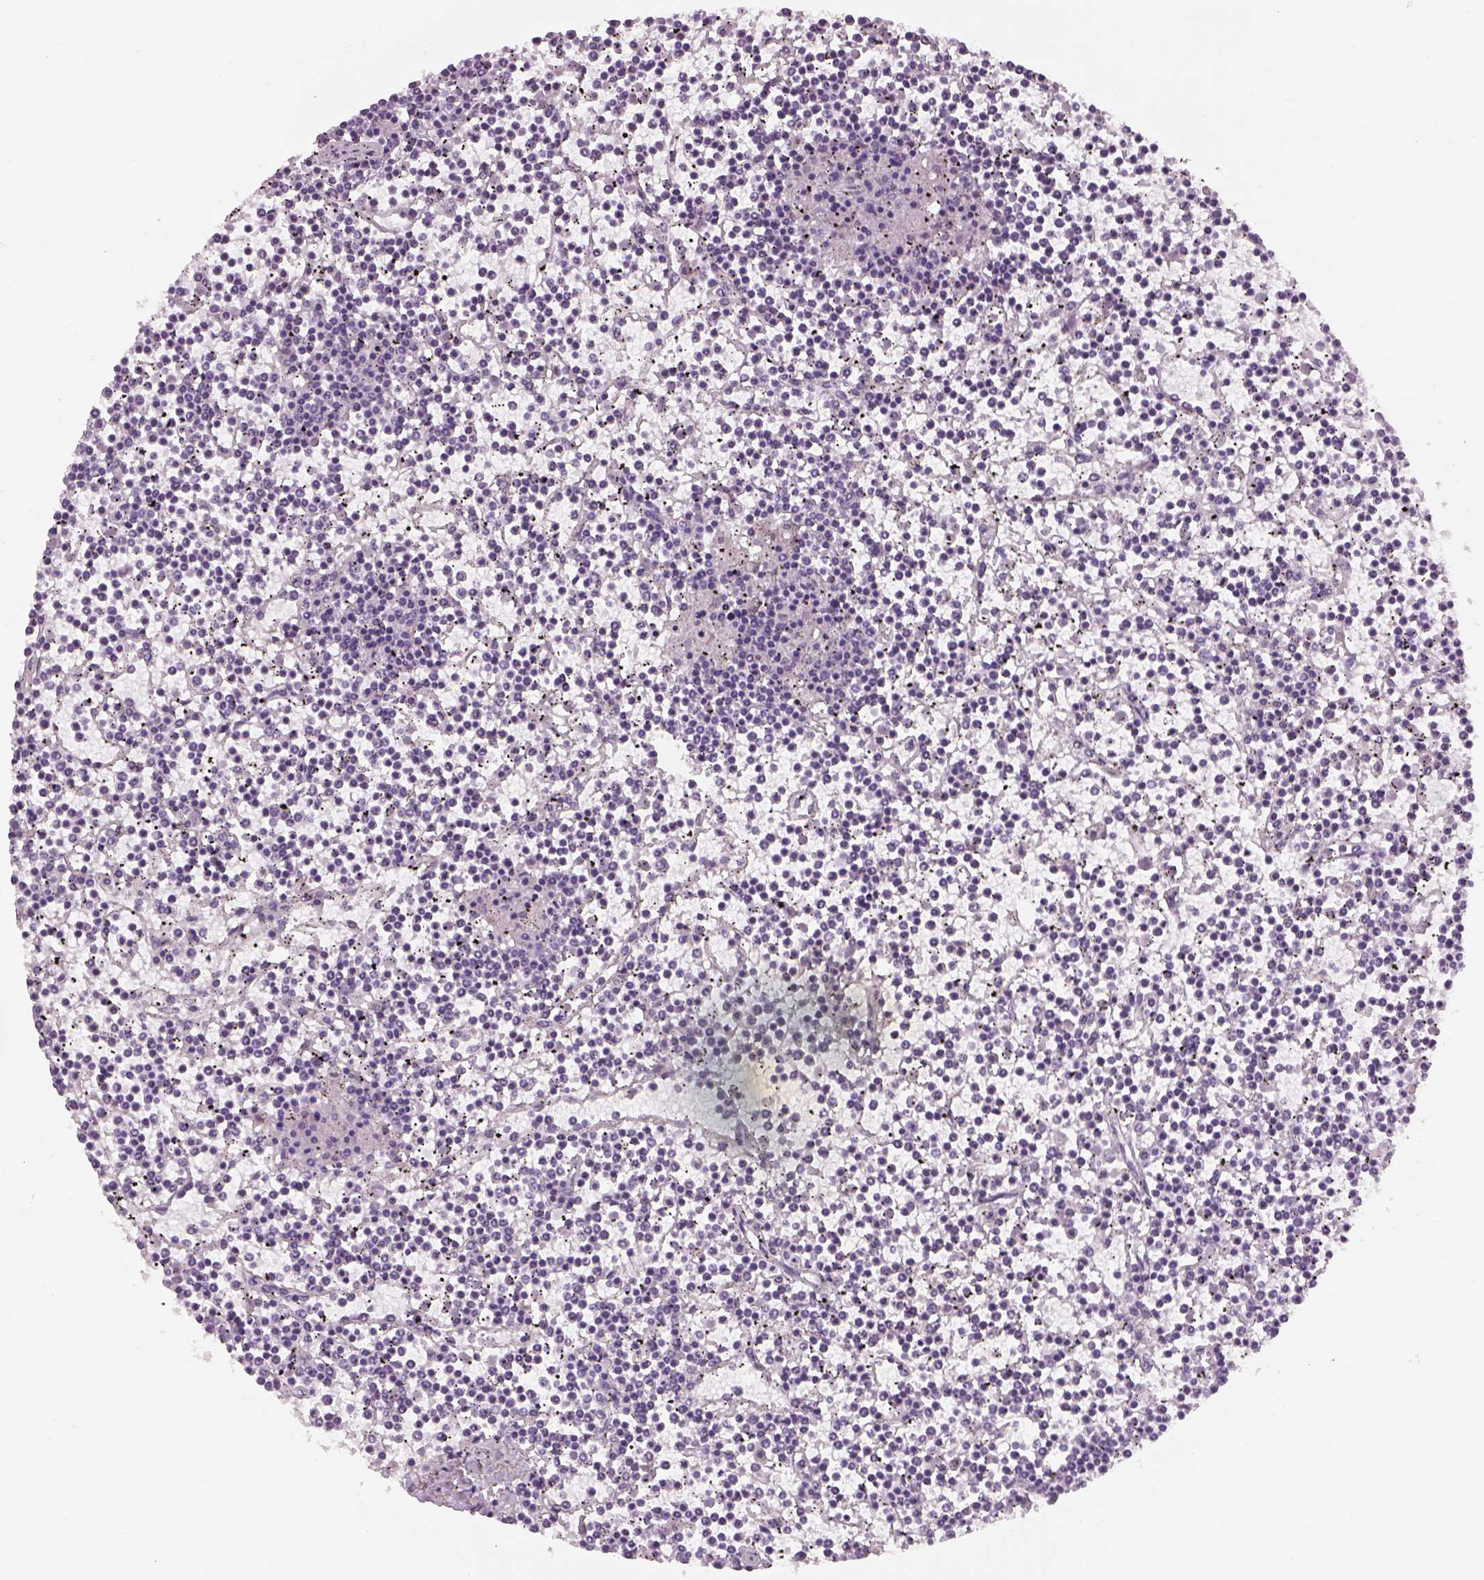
{"staining": {"intensity": "negative", "quantity": "none", "location": "none"}, "tissue": "lymphoma", "cell_type": "Tumor cells", "image_type": "cancer", "snomed": [{"axis": "morphology", "description": "Malignant lymphoma, non-Hodgkin's type, Low grade"}, {"axis": "topography", "description": "Spleen"}], "caption": "Tumor cells show no significant protein staining in lymphoma.", "gene": "KCNMB4", "patient": {"sex": "female", "age": 19}}